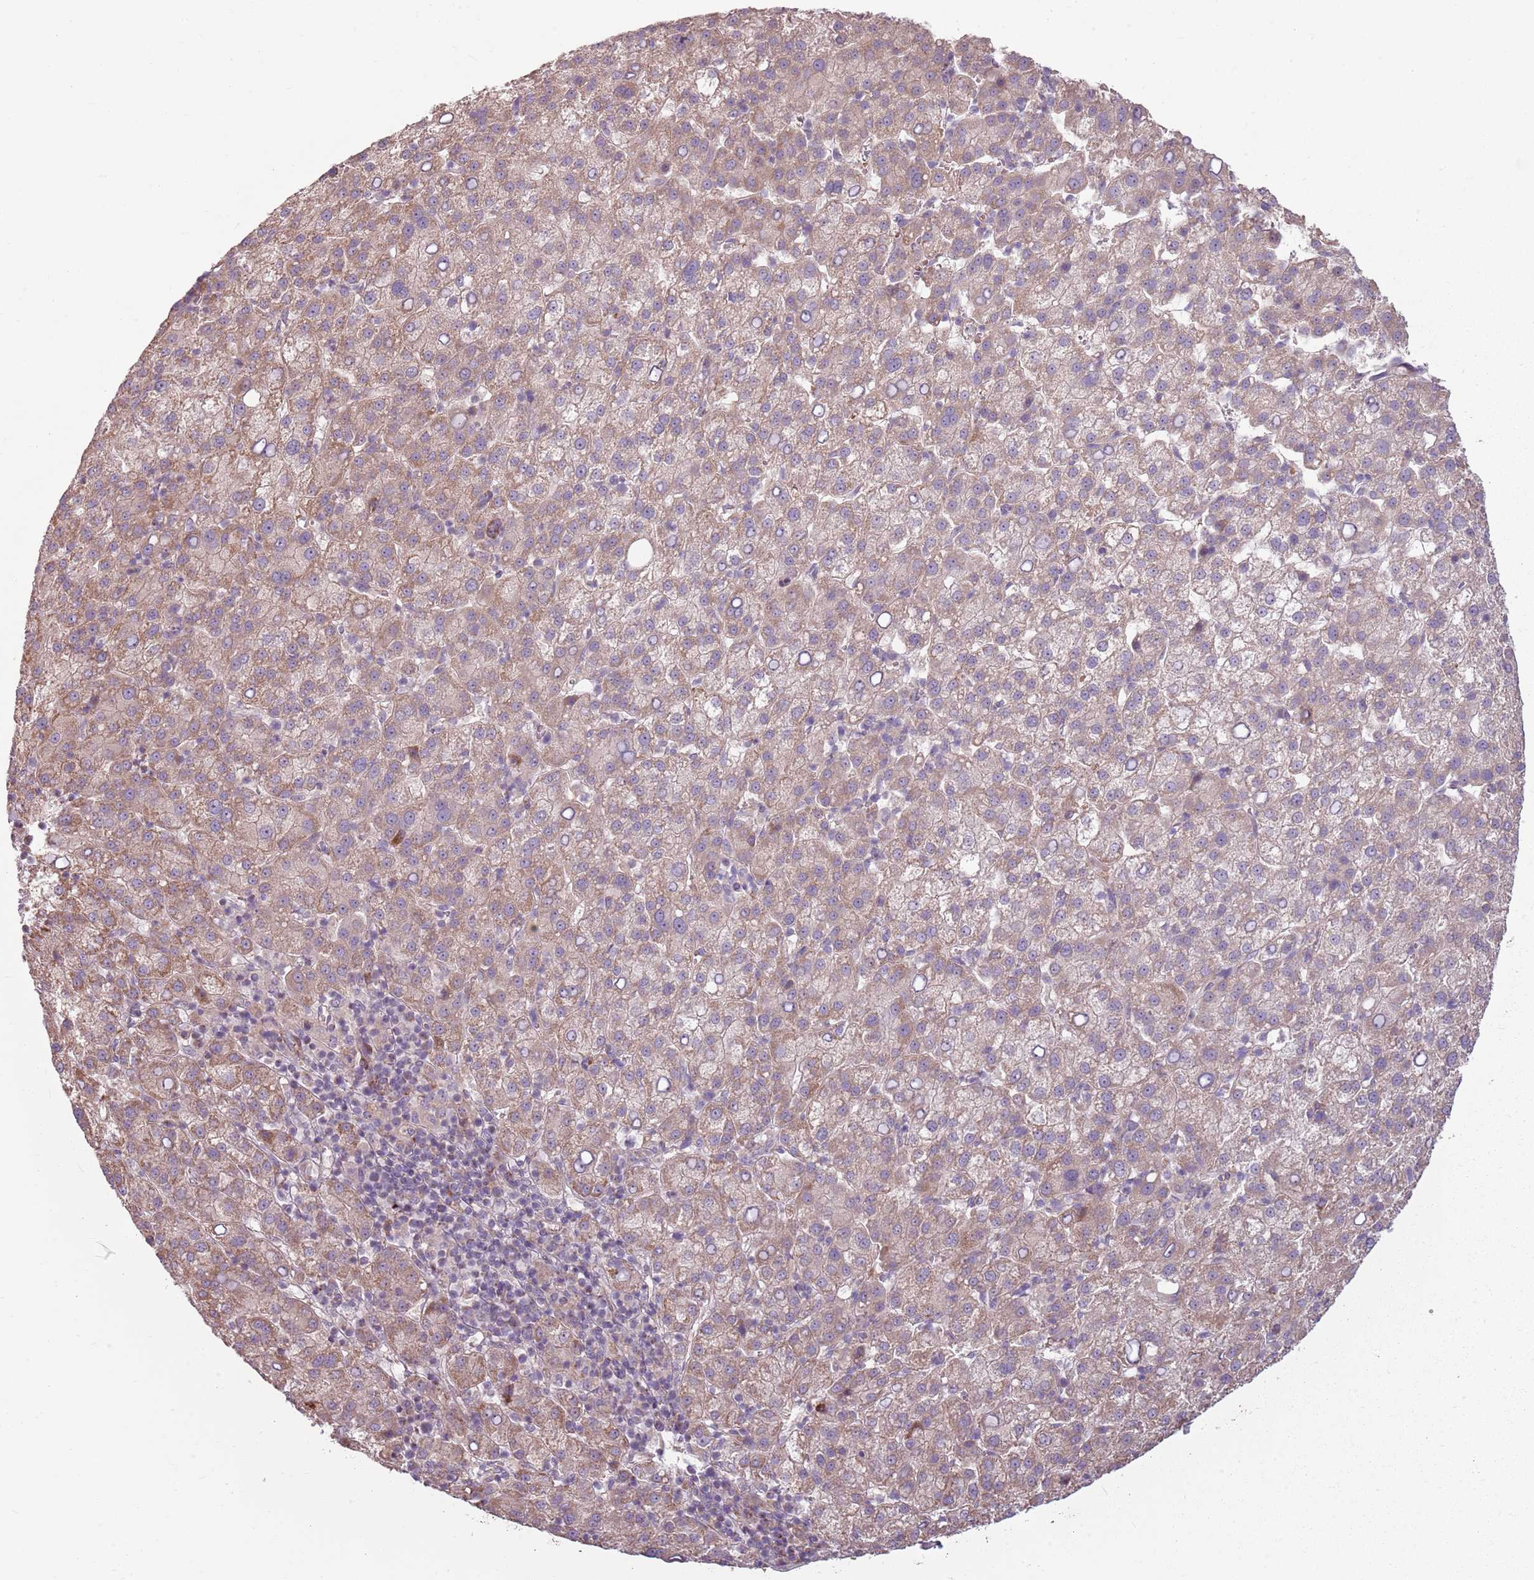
{"staining": {"intensity": "moderate", "quantity": ">75%", "location": "cytoplasmic/membranous"}, "tissue": "liver cancer", "cell_type": "Tumor cells", "image_type": "cancer", "snomed": [{"axis": "morphology", "description": "Carcinoma, Hepatocellular, NOS"}, {"axis": "topography", "description": "Liver"}], "caption": "Liver hepatocellular carcinoma stained with DAB immunohistochemistry (IHC) demonstrates medium levels of moderate cytoplasmic/membranous expression in about >75% of tumor cells.", "gene": "ZNF530", "patient": {"sex": "female", "age": 58}}